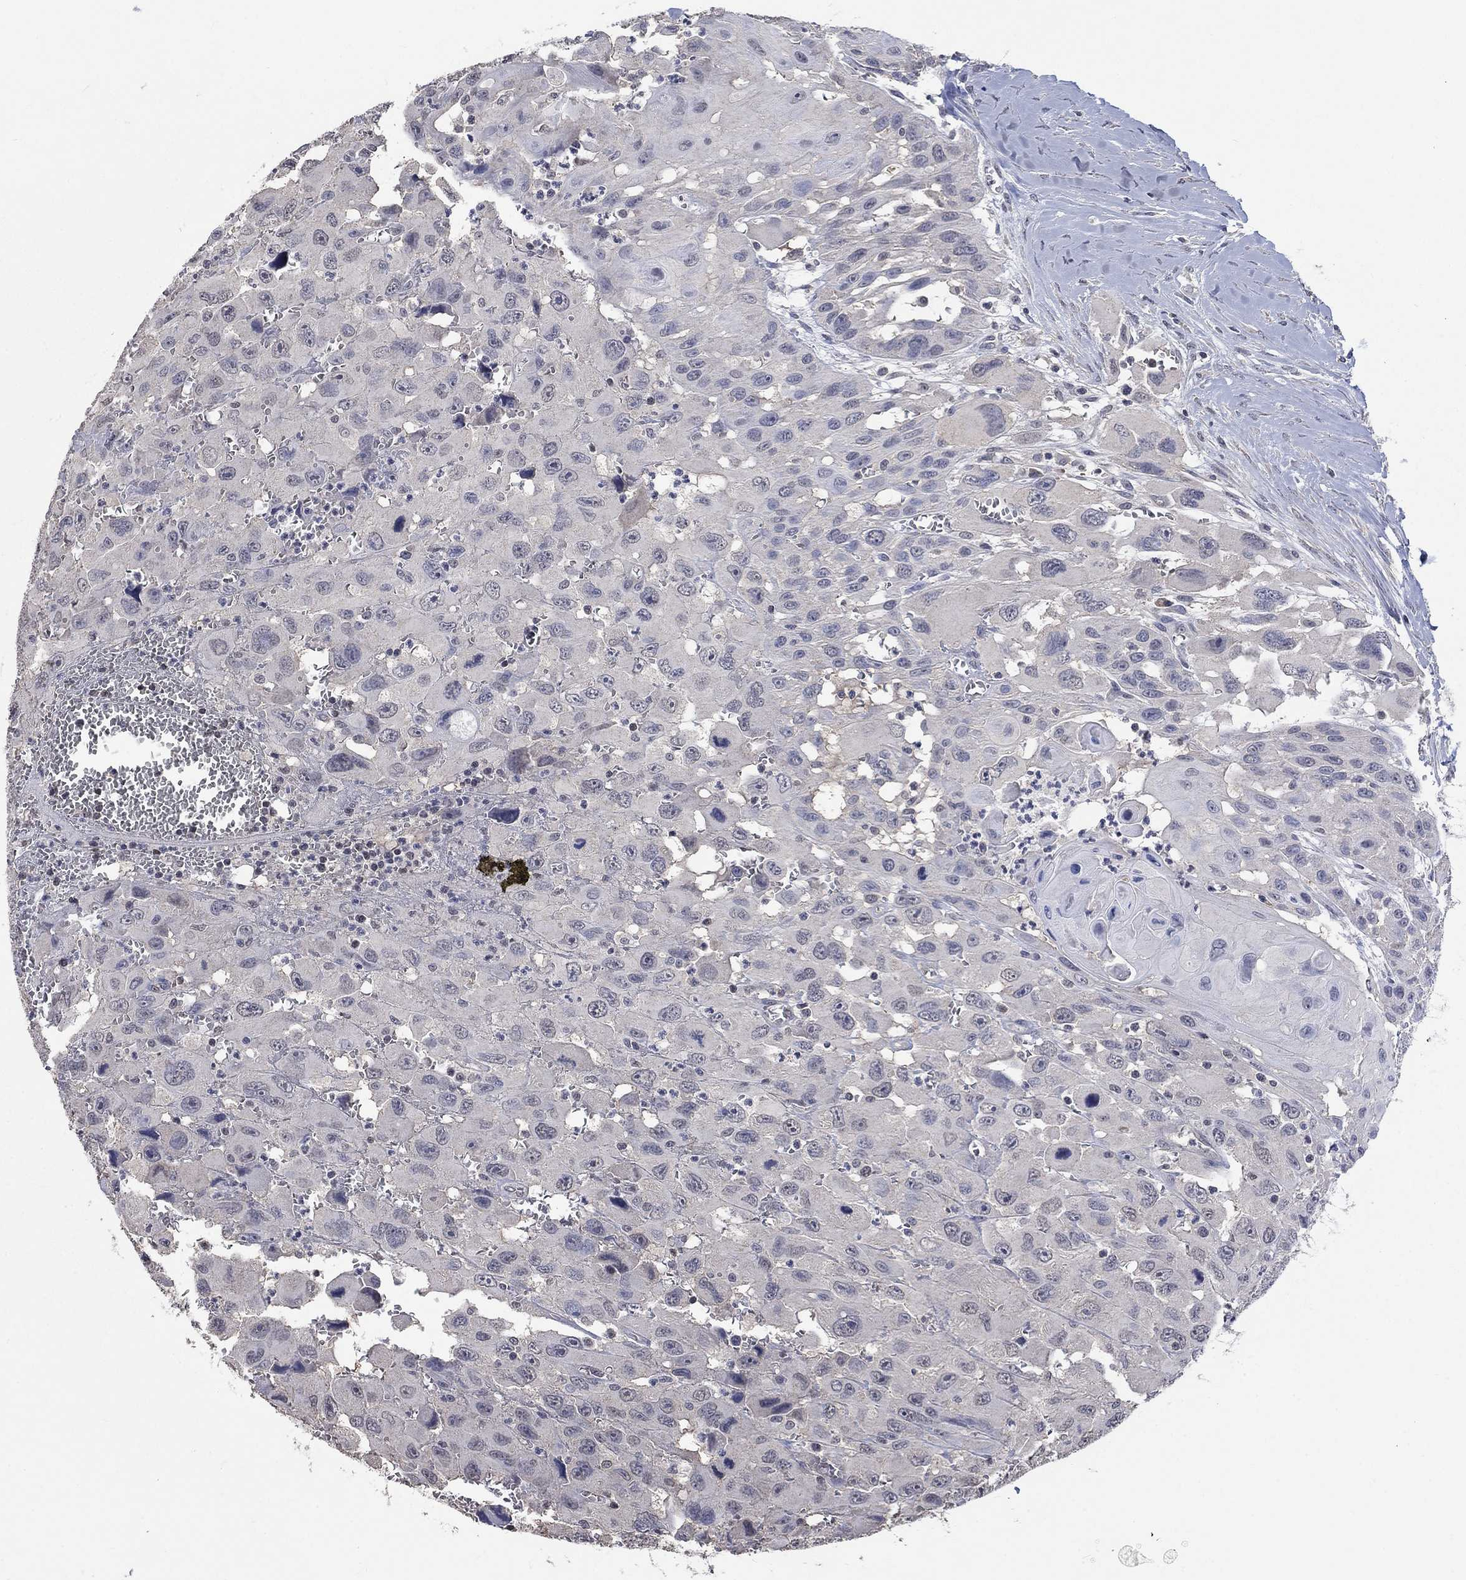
{"staining": {"intensity": "negative", "quantity": "none", "location": "none"}, "tissue": "head and neck cancer", "cell_type": "Tumor cells", "image_type": "cancer", "snomed": [{"axis": "morphology", "description": "Squamous cell carcinoma, NOS"}, {"axis": "morphology", "description": "Squamous cell carcinoma, metastatic, NOS"}, {"axis": "topography", "description": "Oral tissue"}, {"axis": "topography", "description": "Head-Neck"}], "caption": "High power microscopy micrograph of an immunohistochemistry (IHC) photomicrograph of head and neck cancer, revealing no significant staining in tumor cells.", "gene": "ZBTB18", "patient": {"sex": "female", "age": 85}}